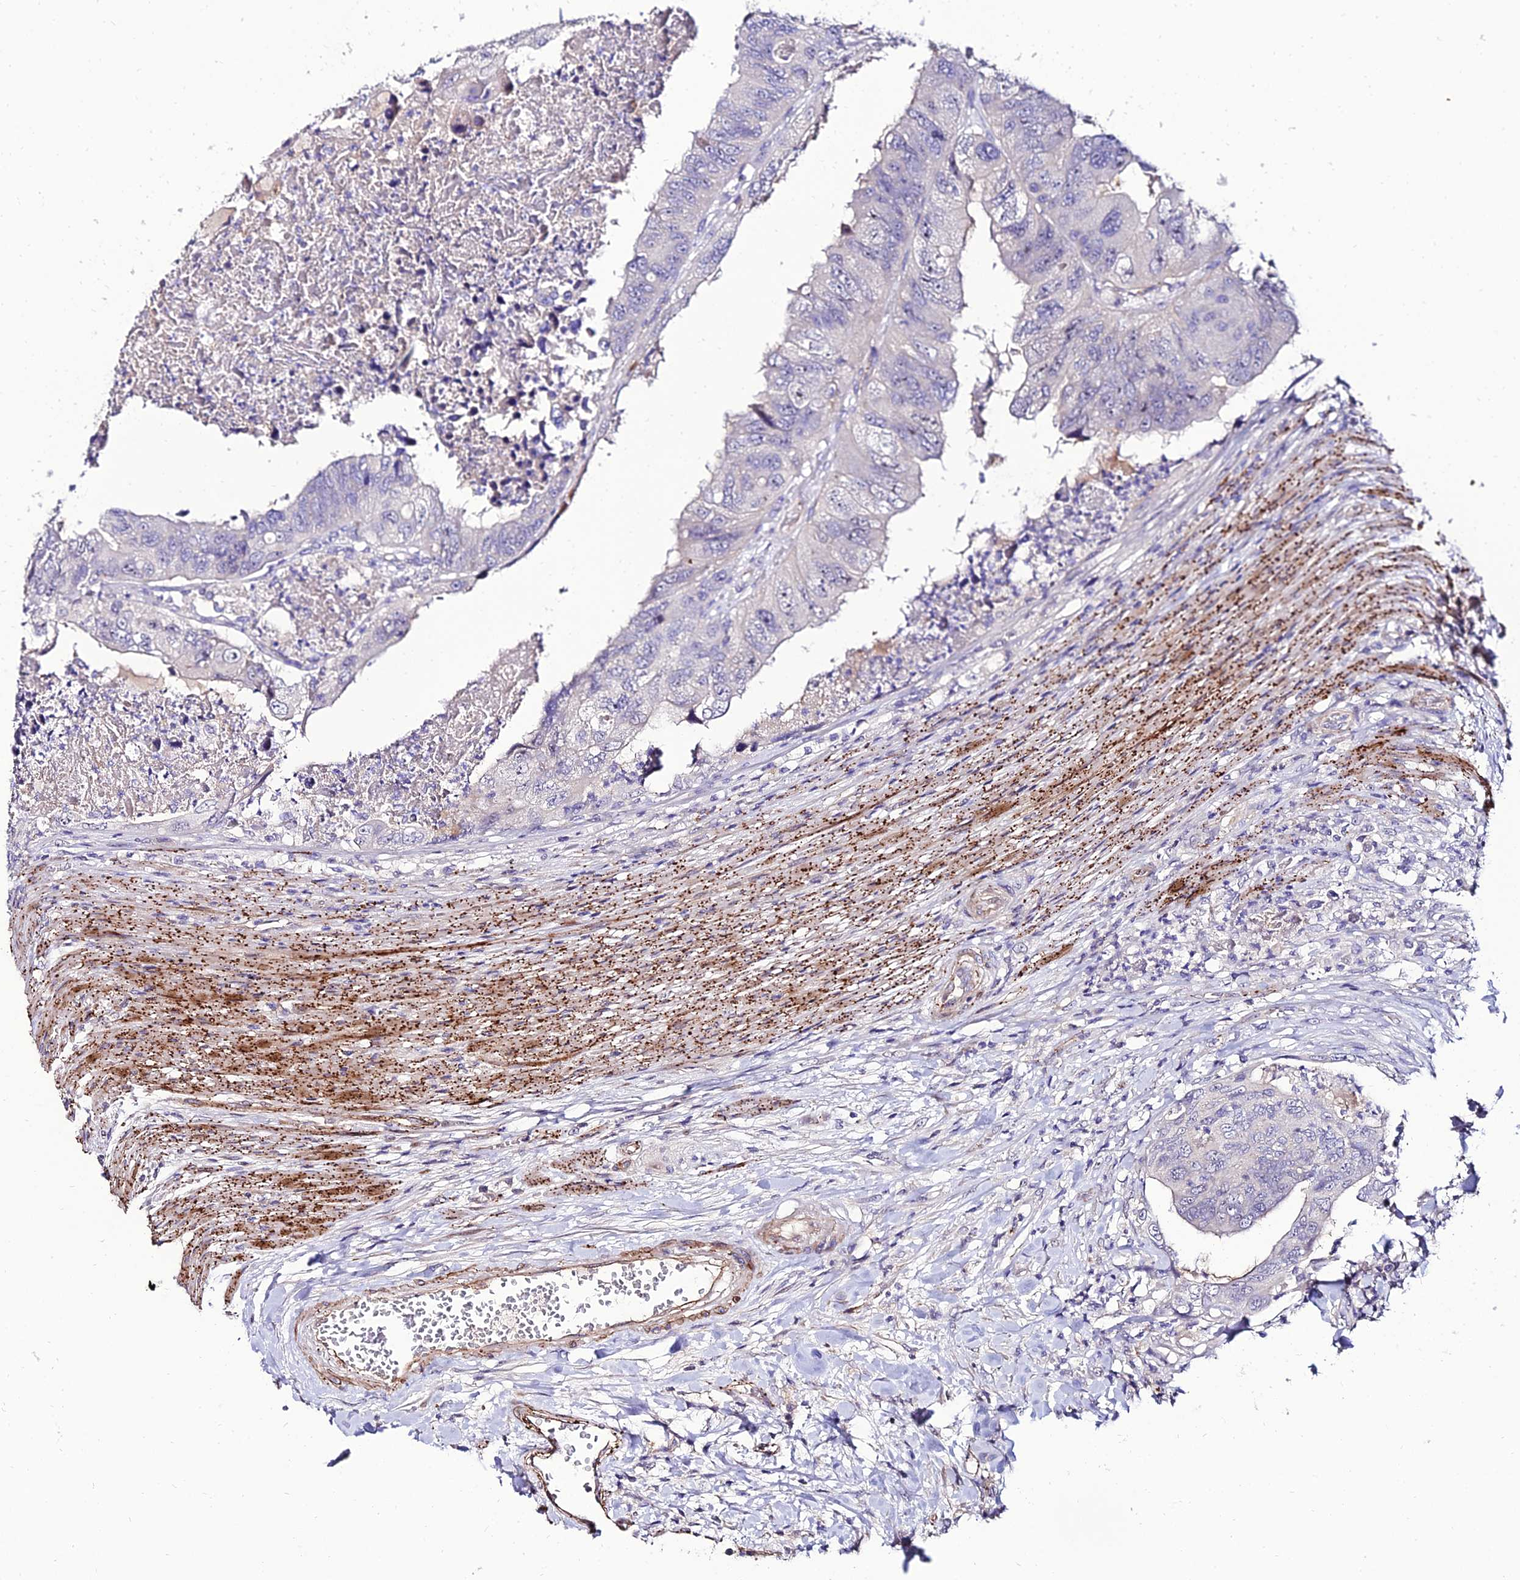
{"staining": {"intensity": "negative", "quantity": "none", "location": "none"}, "tissue": "colorectal cancer", "cell_type": "Tumor cells", "image_type": "cancer", "snomed": [{"axis": "morphology", "description": "Adenocarcinoma, NOS"}, {"axis": "topography", "description": "Rectum"}], "caption": "This is a image of IHC staining of colorectal adenocarcinoma, which shows no positivity in tumor cells.", "gene": "ALDH3B2", "patient": {"sex": "male", "age": 63}}